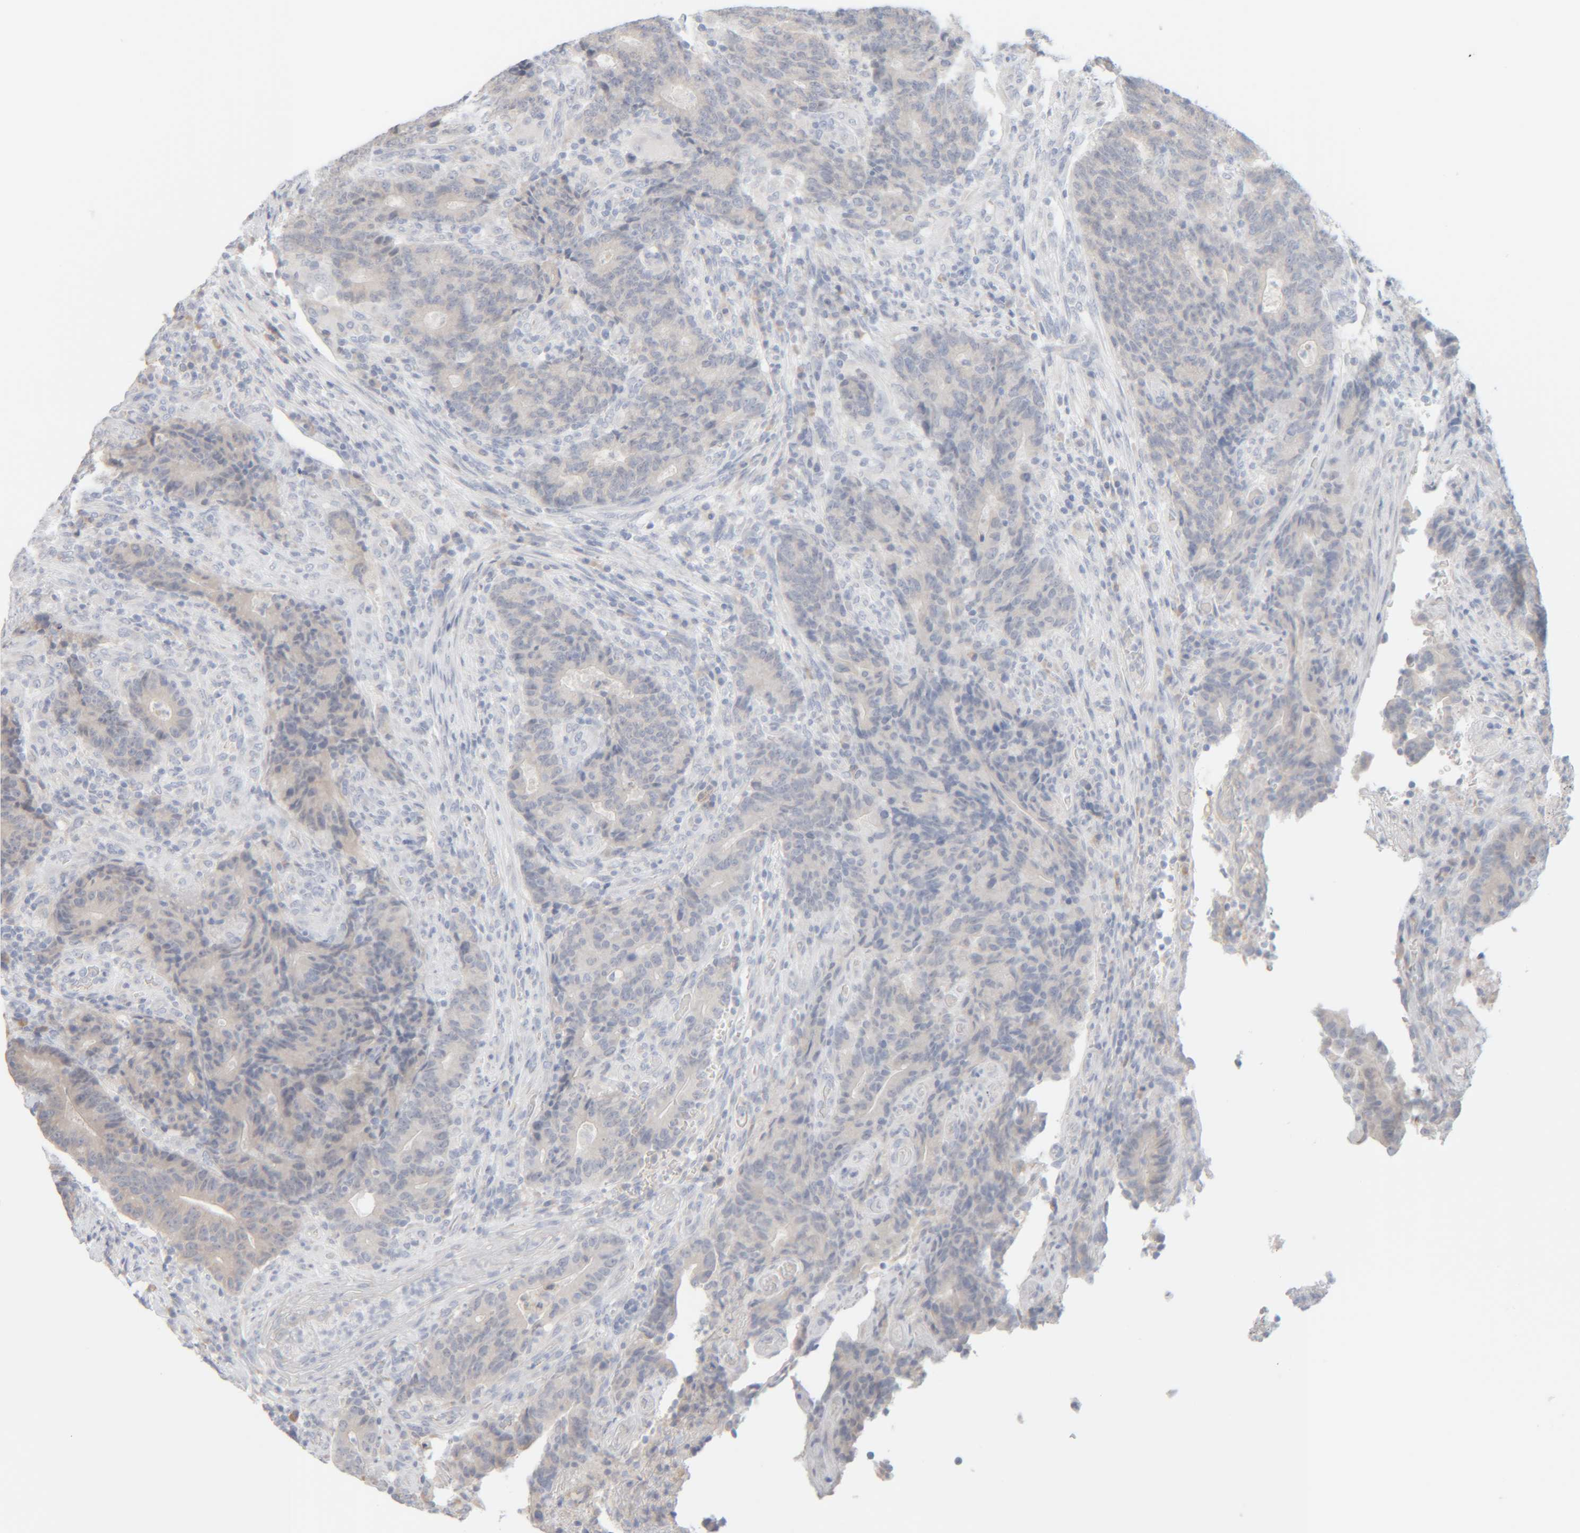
{"staining": {"intensity": "negative", "quantity": "none", "location": "none"}, "tissue": "colorectal cancer", "cell_type": "Tumor cells", "image_type": "cancer", "snomed": [{"axis": "morphology", "description": "Normal tissue, NOS"}, {"axis": "morphology", "description": "Adenocarcinoma, NOS"}, {"axis": "topography", "description": "Colon"}], "caption": "Colorectal cancer was stained to show a protein in brown. There is no significant expression in tumor cells.", "gene": "RIDA", "patient": {"sex": "female", "age": 75}}